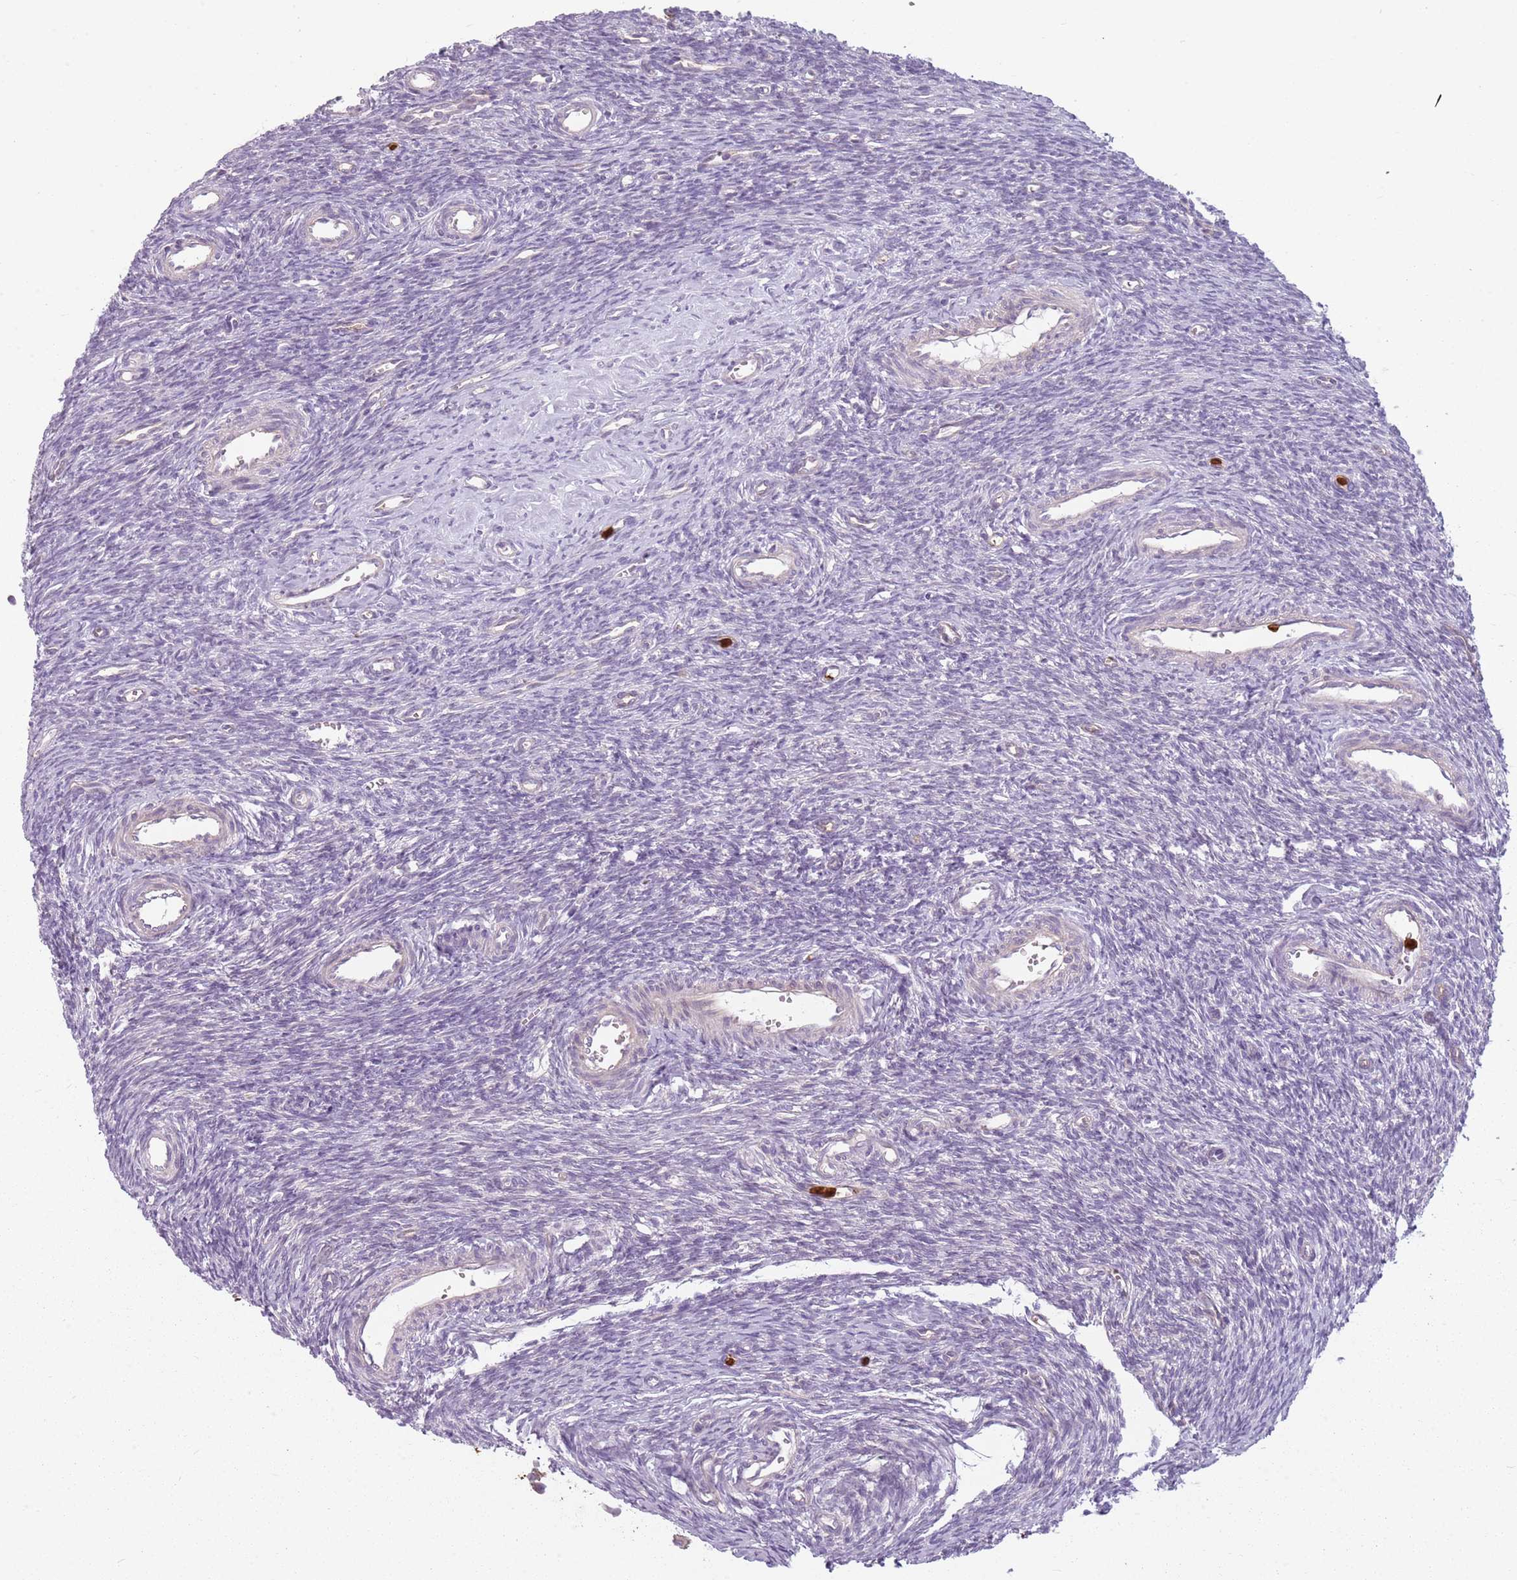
{"staining": {"intensity": "negative", "quantity": "none", "location": "none"}, "tissue": "ovary", "cell_type": "Ovarian stroma cells", "image_type": "normal", "snomed": [{"axis": "morphology", "description": "Normal tissue, NOS"}, {"axis": "topography", "description": "Ovary"}], "caption": "Immunohistochemical staining of unremarkable human ovary reveals no significant positivity in ovarian stroma cells. (DAB IHC visualized using brightfield microscopy, high magnification).", "gene": "SPAG4", "patient": {"sex": "female", "age": 39}}